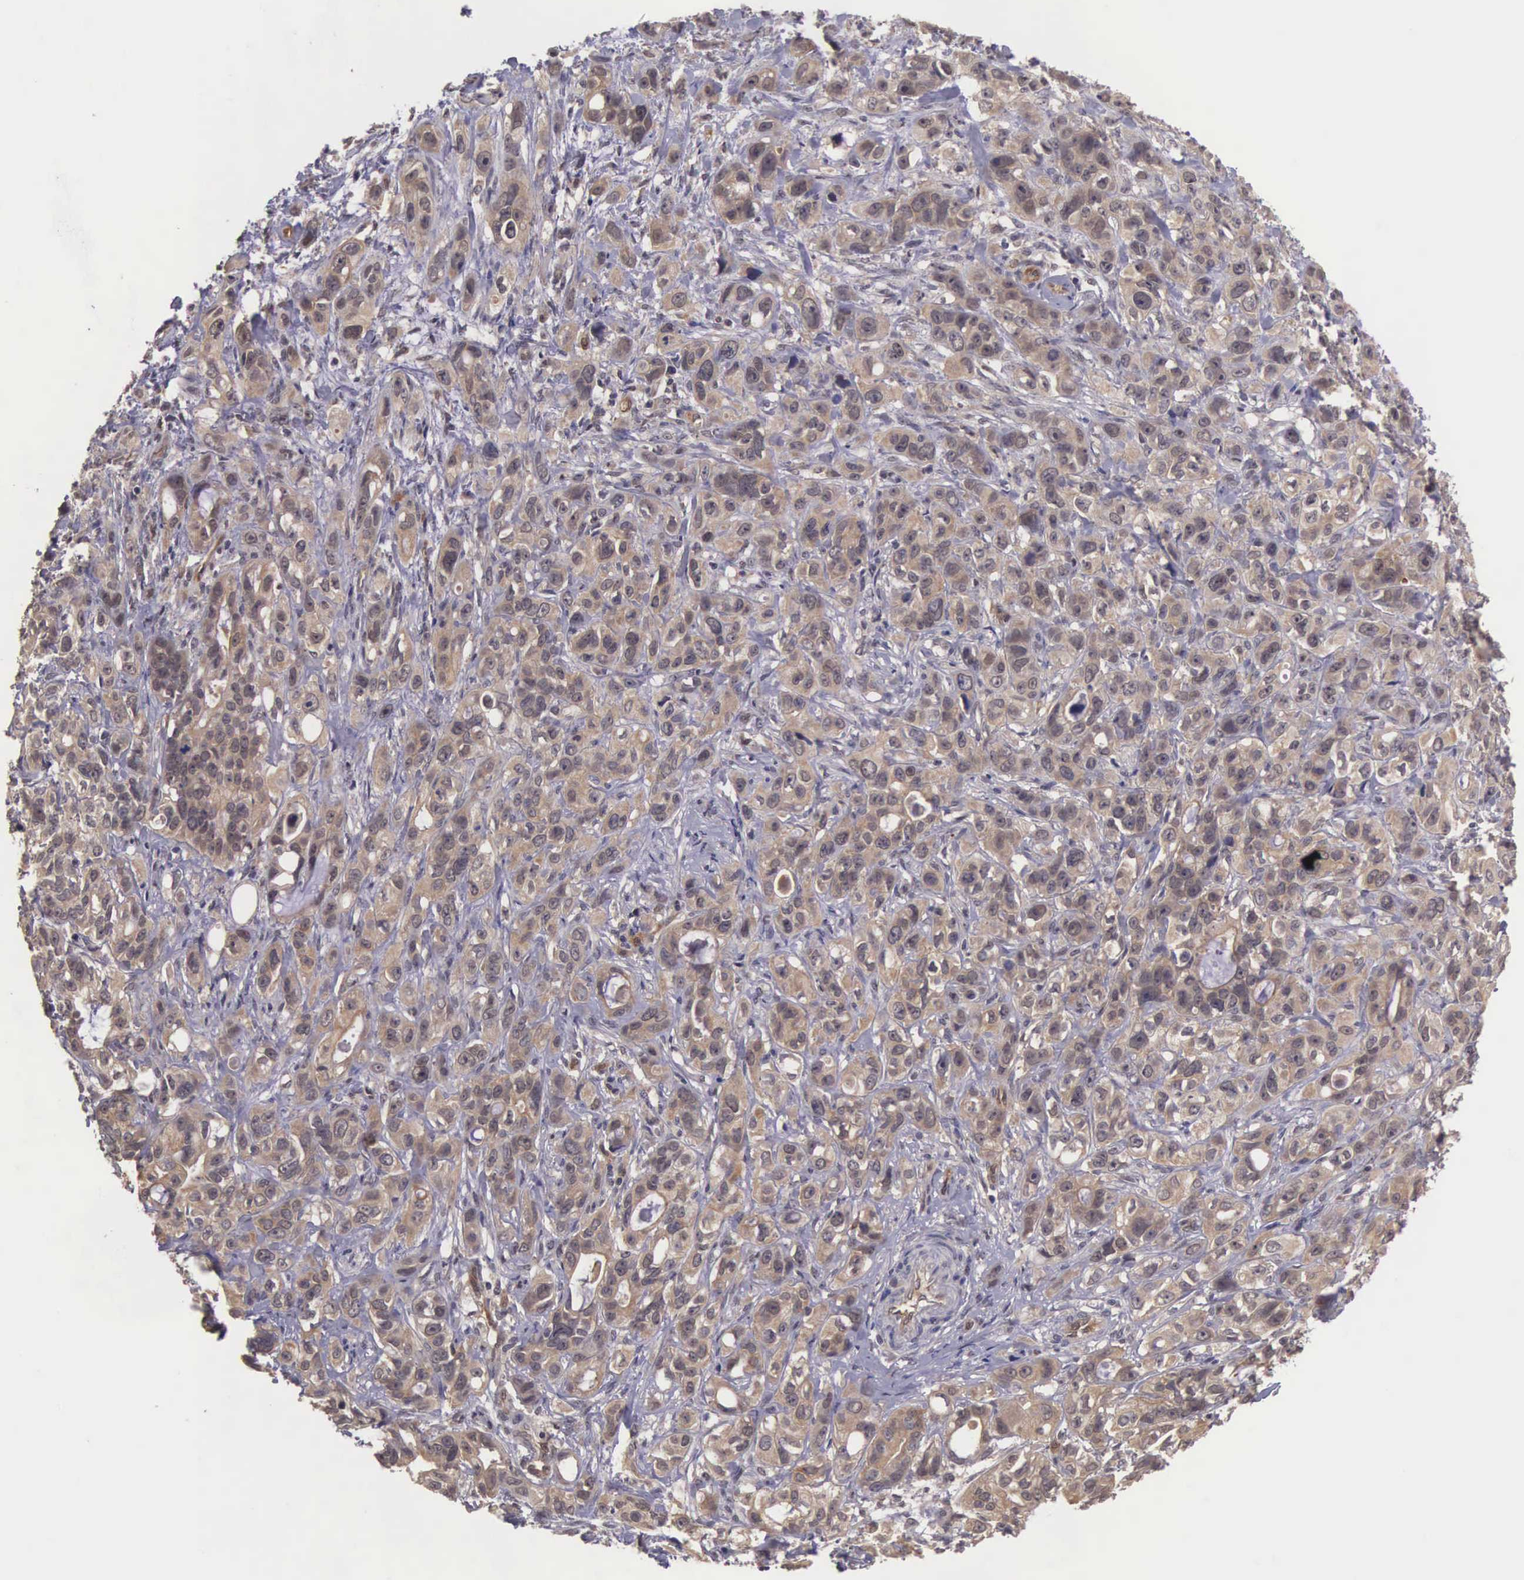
{"staining": {"intensity": "moderate", "quantity": ">75%", "location": "cytoplasmic/membranous"}, "tissue": "stomach cancer", "cell_type": "Tumor cells", "image_type": "cancer", "snomed": [{"axis": "morphology", "description": "Adenocarcinoma, NOS"}, {"axis": "topography", "description": "Stomach, upper"}], "caption": "Immunohistochemical staining of stomach adenocarcinoma exhibits moderate cytoplasmic/membranous protein staining in approximately >75% of tumor cells.", "gene": "VASH1", "patient": {"sex": "male", "age": 47}}